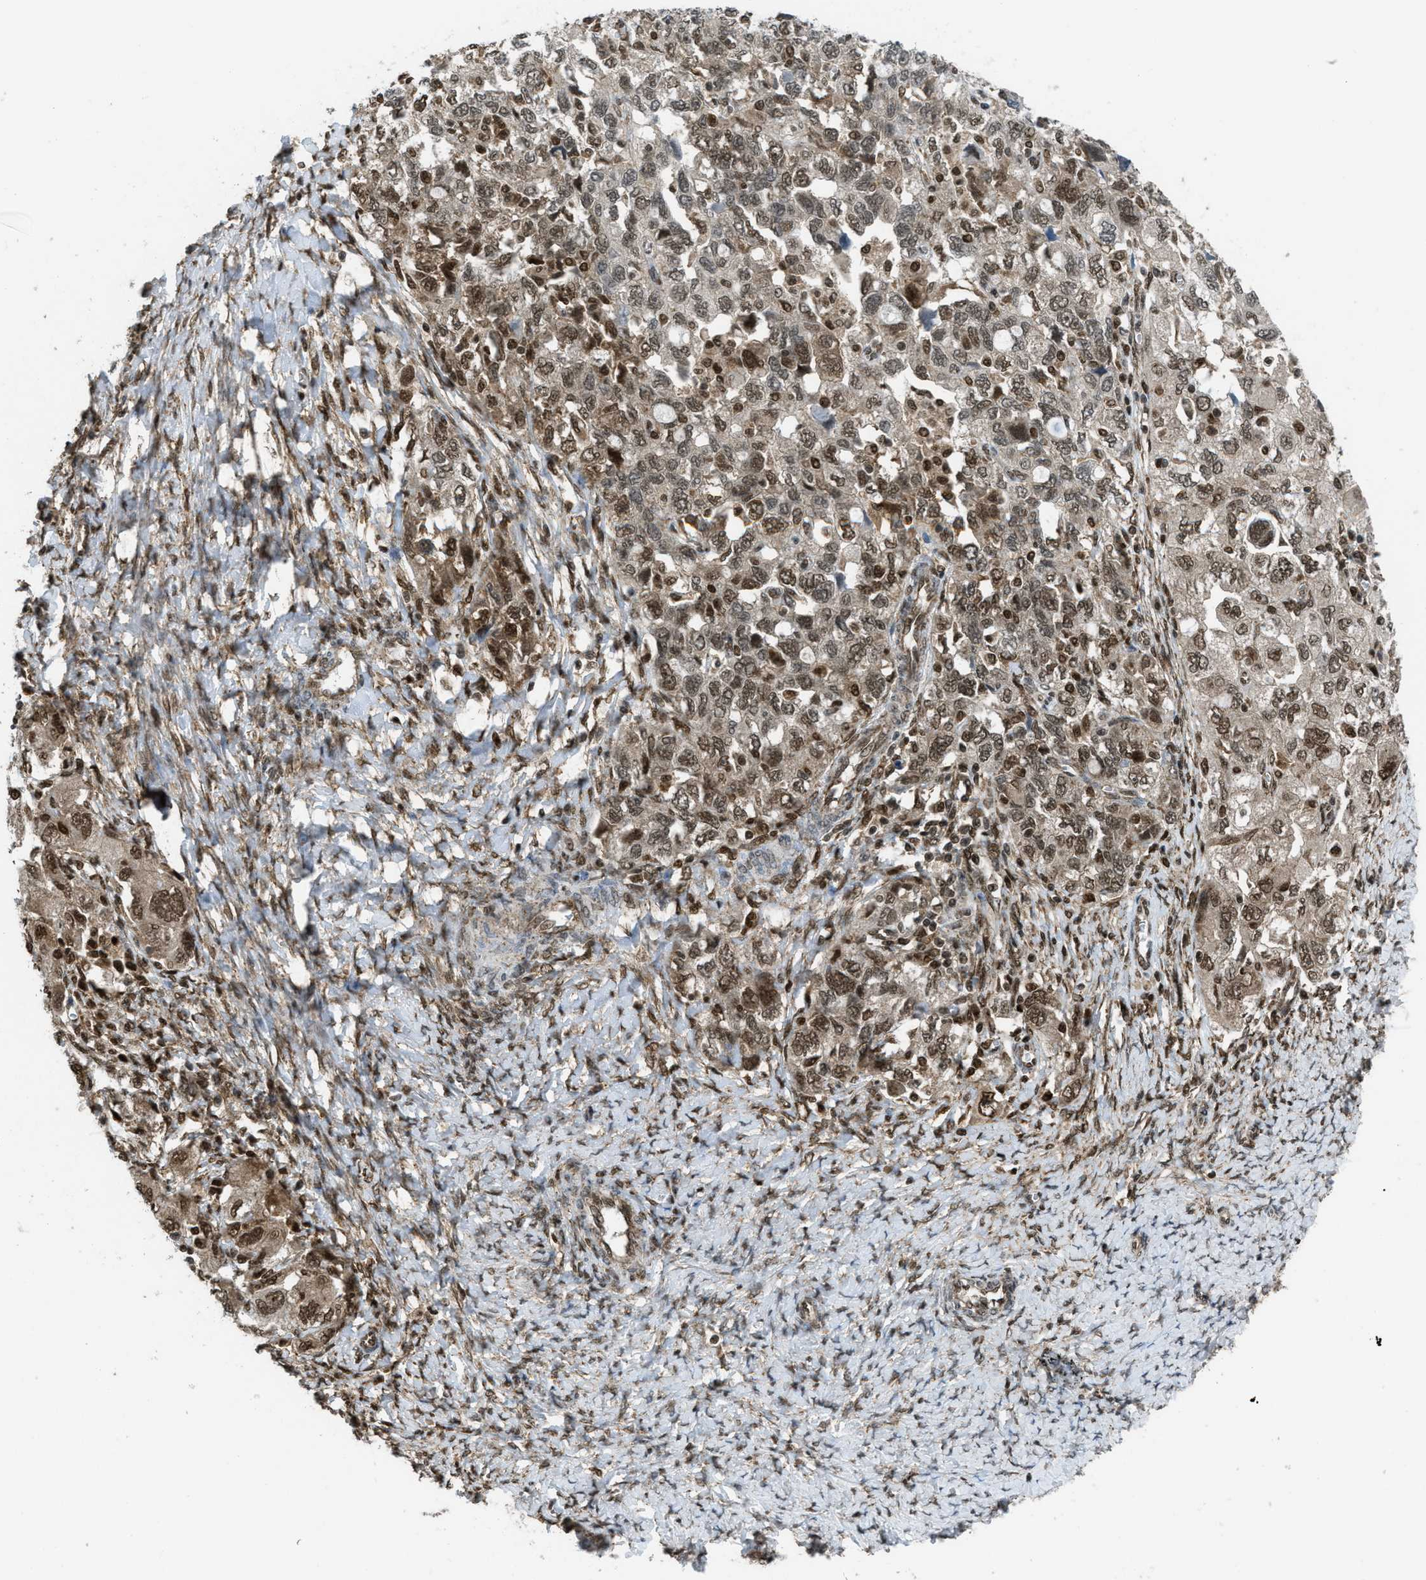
{"staining": {"intensity": "moderate", "quantity": ">75%", "location": "cytoplasmic/membranous,nuclear"}, "tissue": "ovarian cancer", "cell_type": "Tumor cells", "image_type": "cancer", "snomed": [{"axis": "morphology", "description": "Carcinoma, NOS"}, {"axis": "morphology", "description": "Cystadenocarcinoma, serous, NOS"}, {"axis": "topography", "description": "Ovary"}], "caption": "Immunohistochemical staining of ovarian cancer (carcinoma) exhibits medium levels of moderate cytoplasmic/membranous and nuclear protein staining in about >75% of tumor cells.", "gene": "TNPO1", "patient": {"sex": "female", "age": 69}}